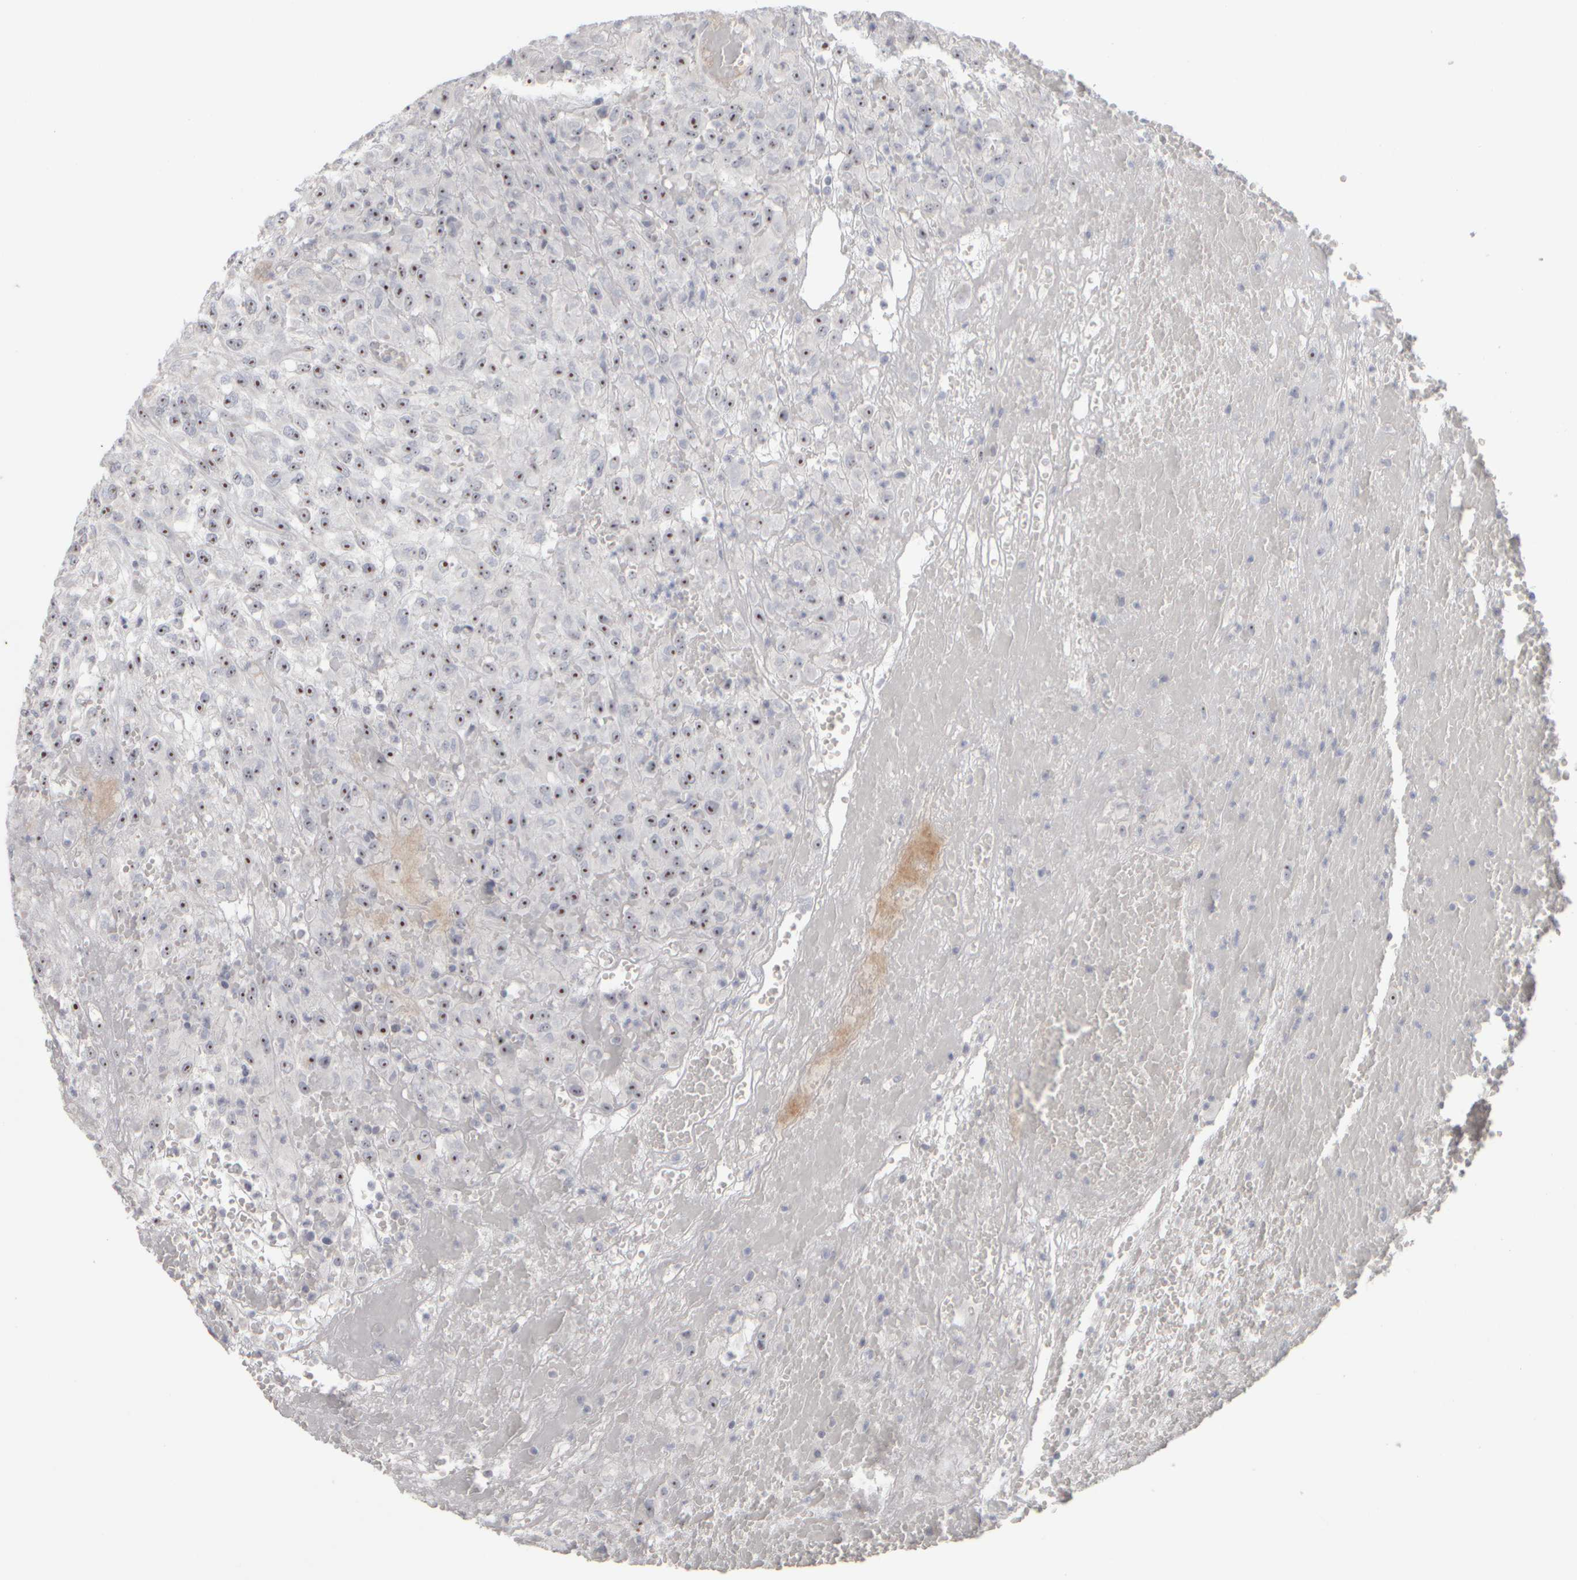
{"staining": {"intensity": "strong", "quantity": ">75%", "location": "nuclear"}, "tissue": "urothelial cancer", "cell_type": "Tumor cells", "image_type": "cancer", "snomed": [{"axis": "morphology", "description": "Urothelial carcinoma, High grade"}, {"axis": "topography", "description": "Urinary bladder"}], "caption": "The immunohistochemical stain labels strong nuclear expression in tumor cells of urothelial cancer tissue.", "gene": "DCXR", "patient": {"sex": "male", "age": 46}}